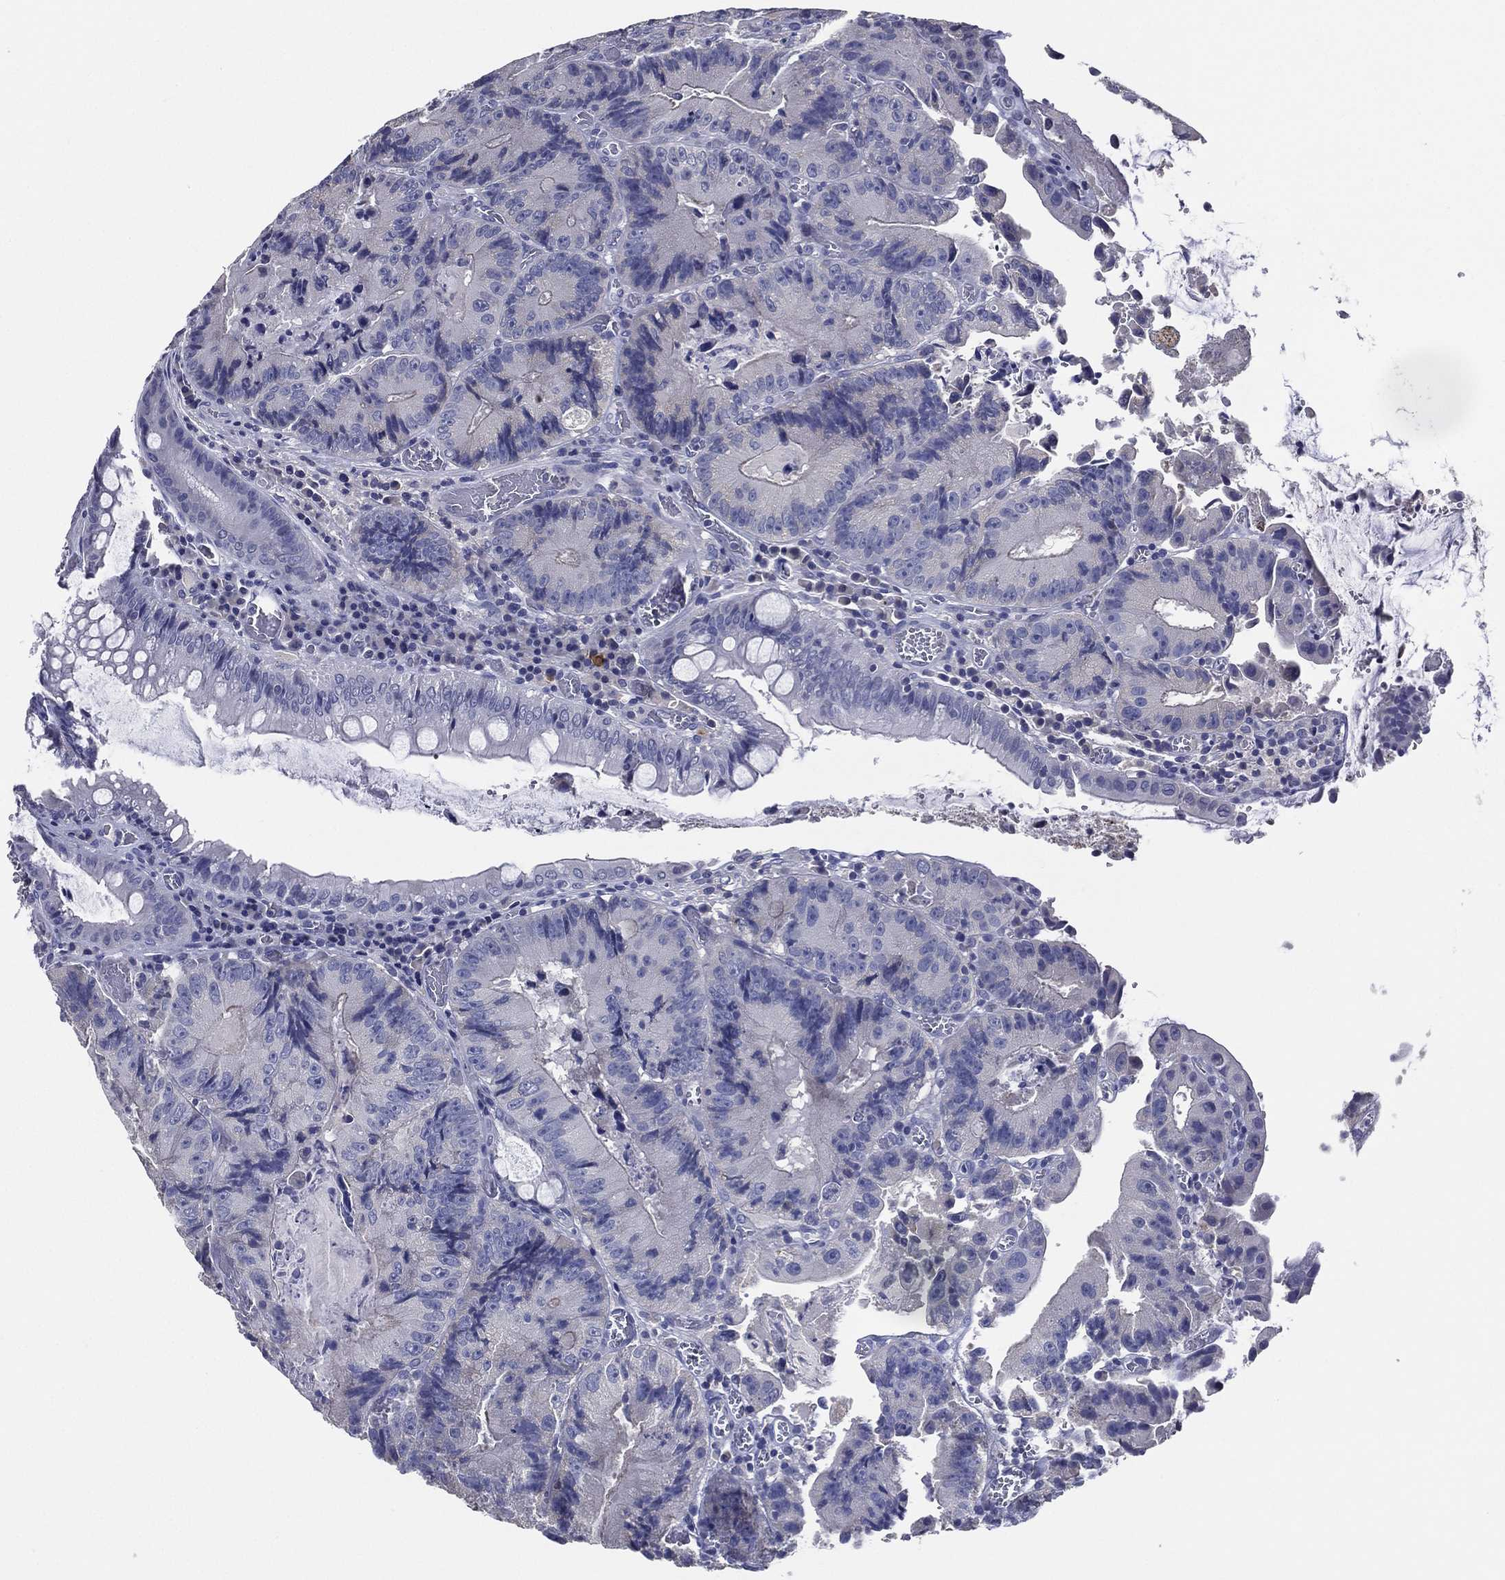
{"staining": {"intensity": "negative", "quantity": "none", "location": "none"}, "tissue": "colorectal cancer", "cell_type": "Tumor cells", "image_type": "cancer", "snomed": [{"axis": "morphology", "description": "Adenocarcinoma, NOS"}, {"axis": "topography", "description": "Colon"}], "caption": "Colorectal adenocarcinoma was stained to show a protein in brown. There is no significant positivity in tumor cells.", "gene": "TFAP2A", "patient": {"sex": "female", "age": 86}}